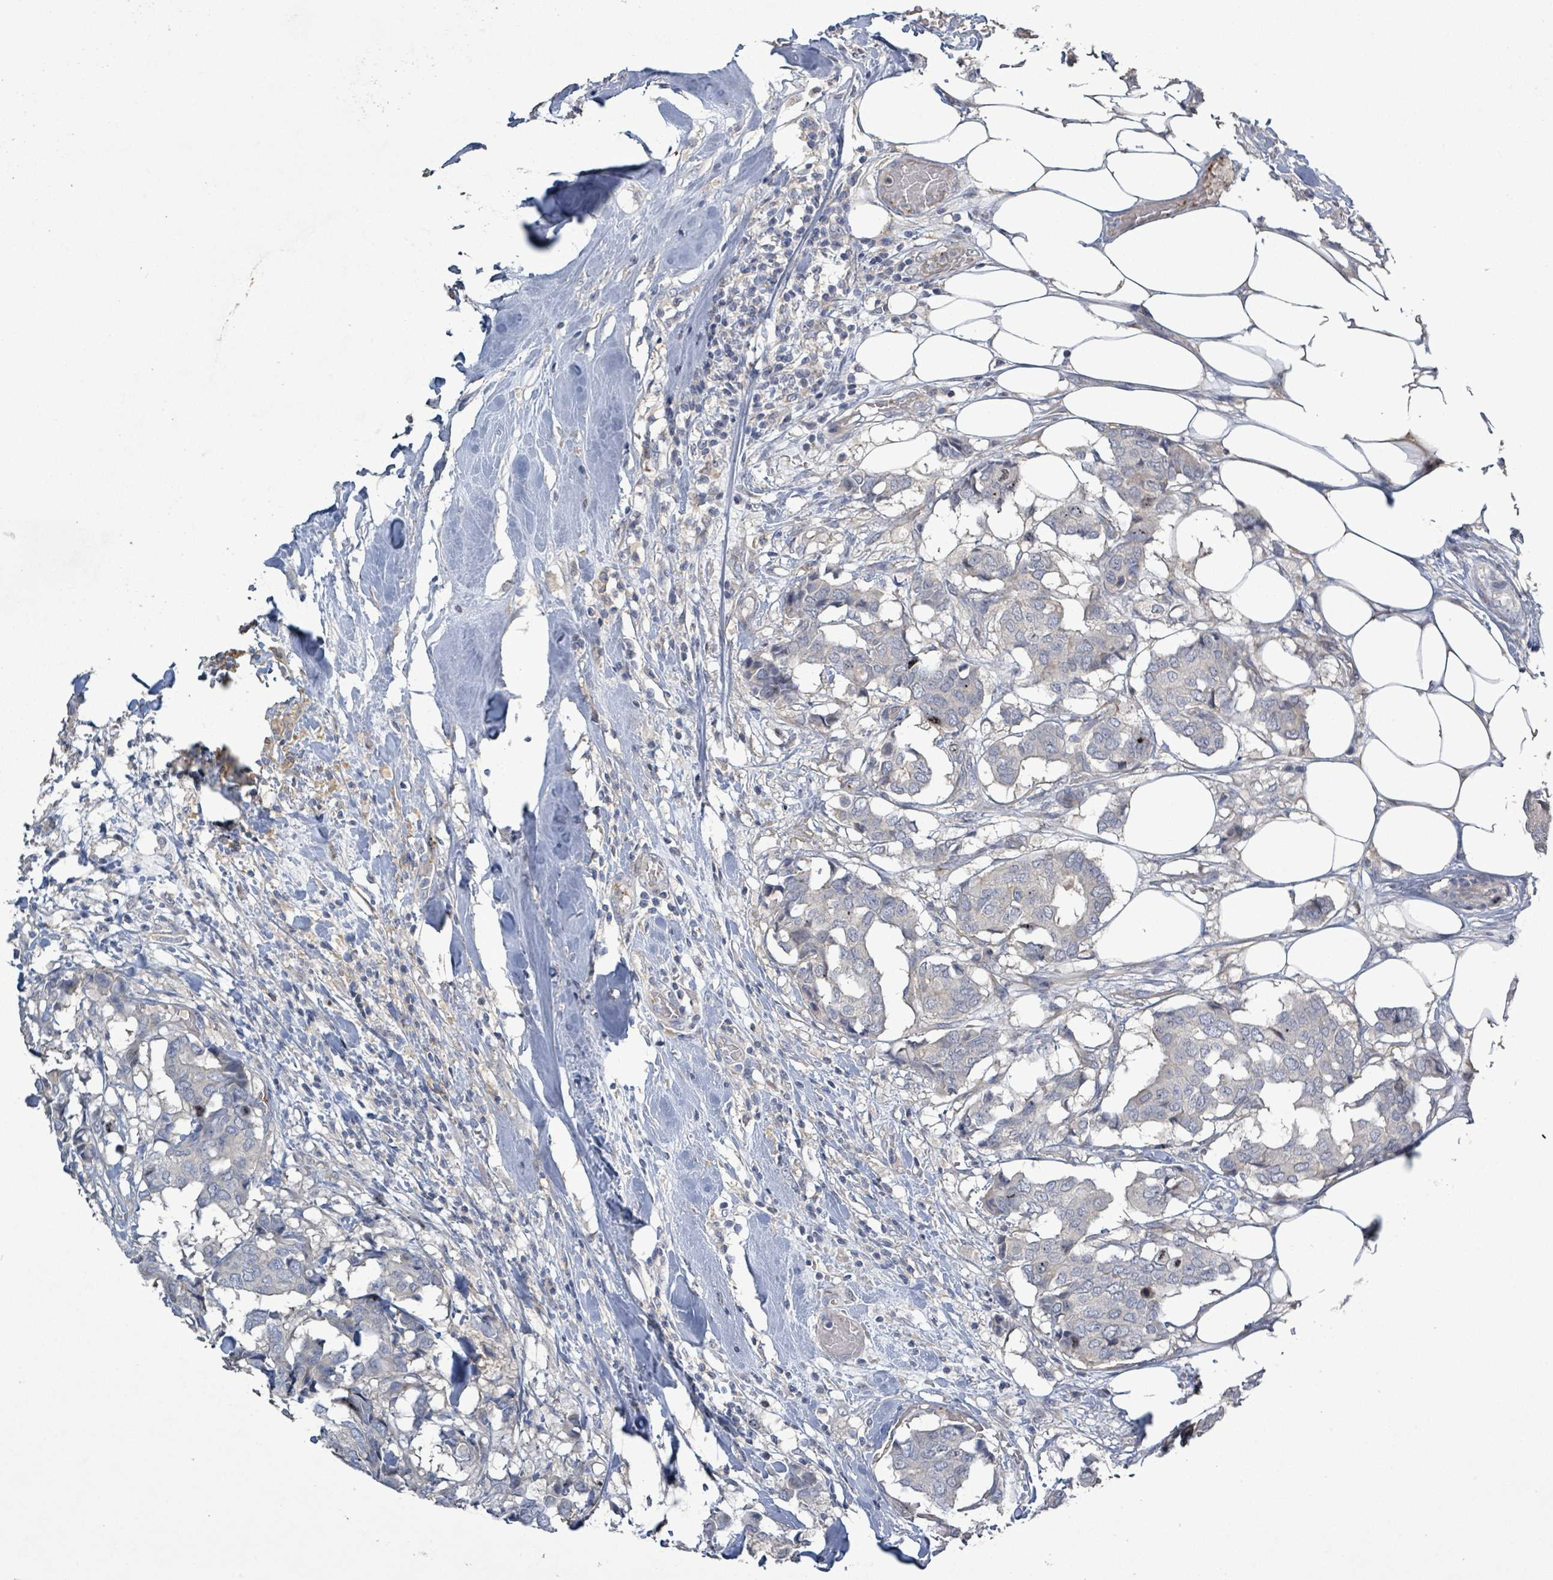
{"staining": {"intensity": "negative", "quantity": "none", "location": "none"}, "tissue": "breast cancer", "cell_type": "Tumor cells", "image_type": "cancer", "snomed": [{"axis": "morphology", "description": "Duct carcinoma"}, {"axis": "topography", "description": "Breast"}], "caption": "This is a histopathology image of IHC staining of breast cancer, which shows no staining in tumor cells.", "gene": "KRAS", "patient": {"sex": "female", "age": 75}}